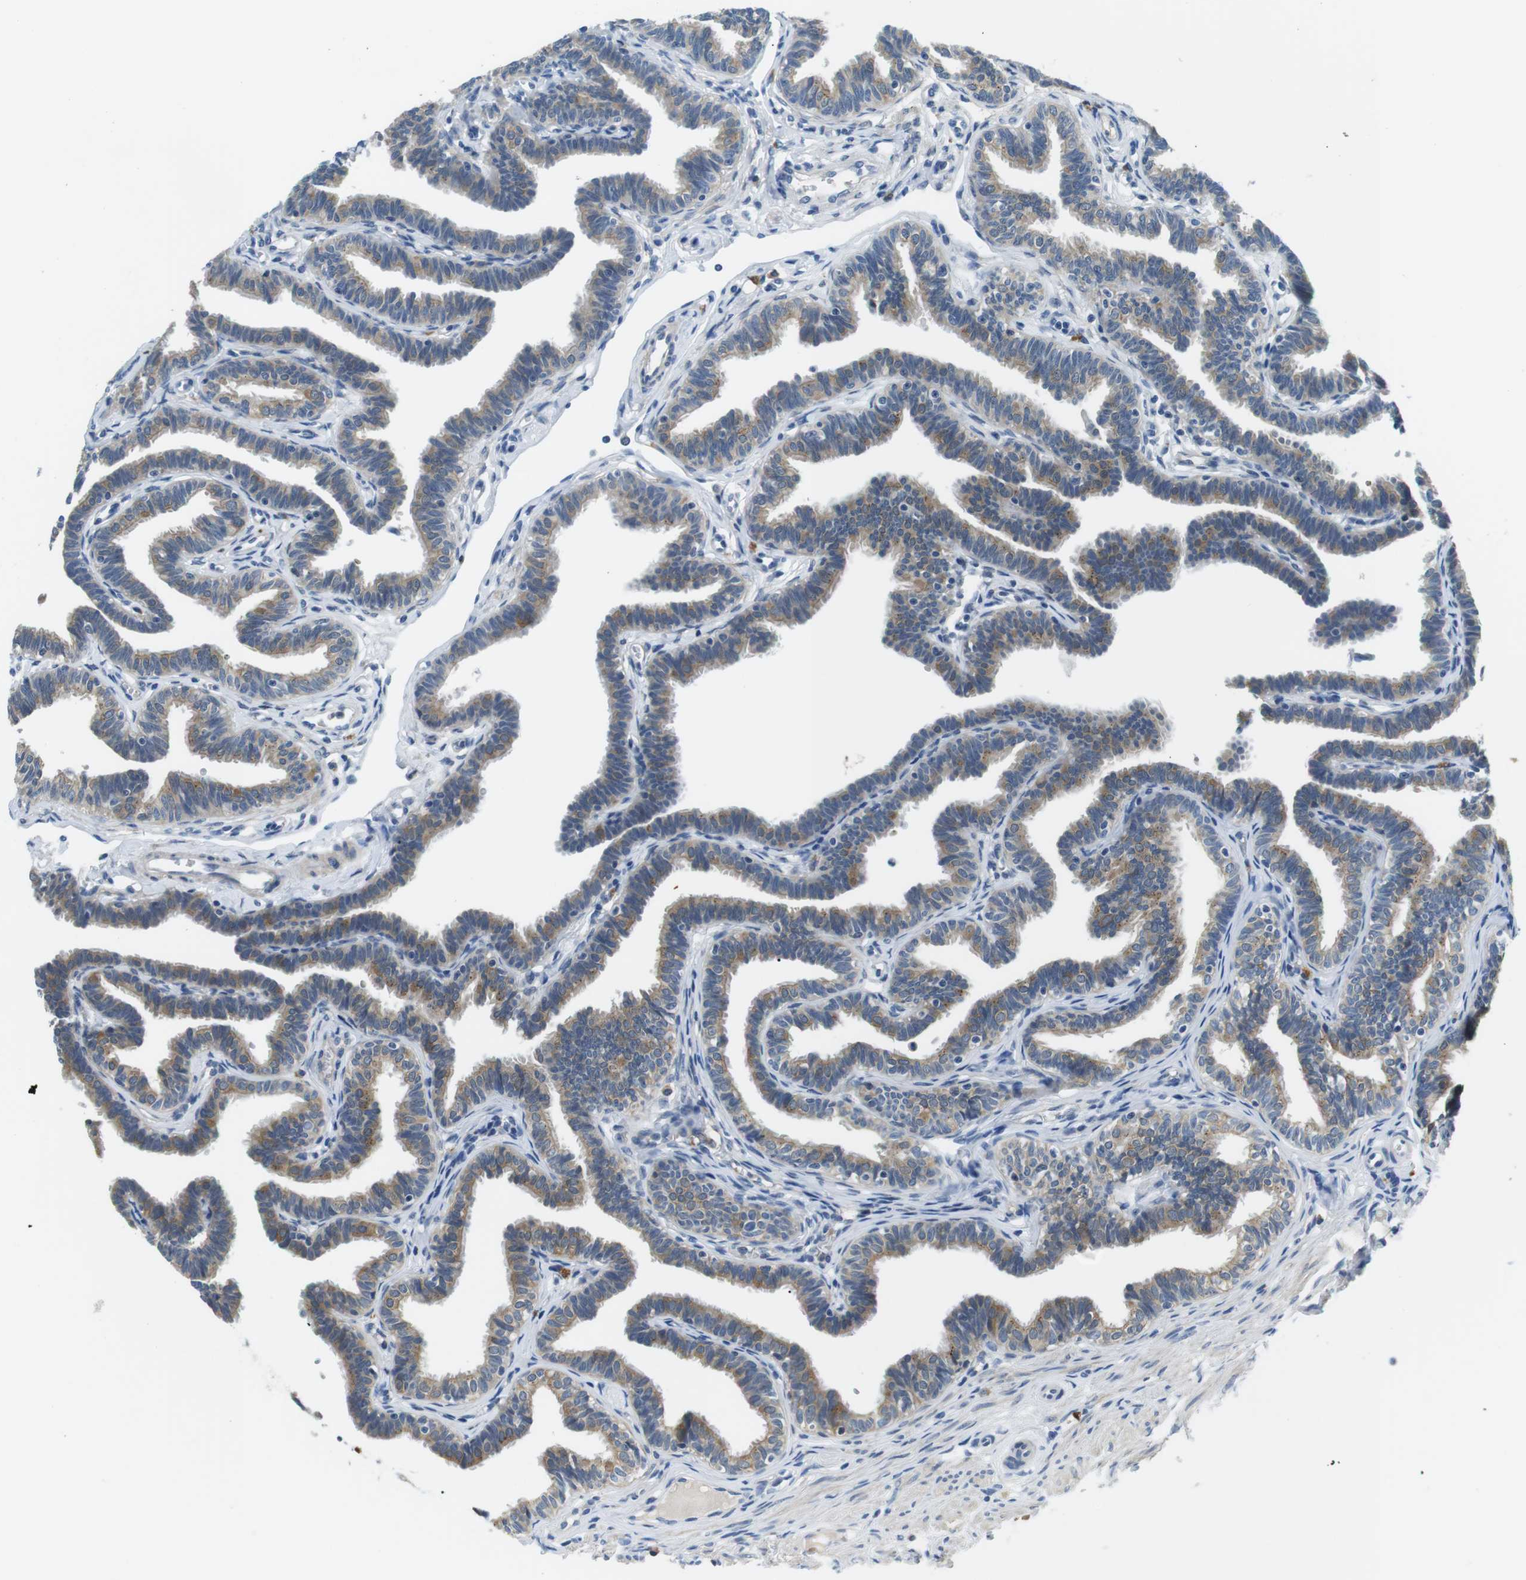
{"staining": {"intensity": "moderate", "quantity": ">75%", "location": "cytoplasmic/membranous"}, "tissue": "fallopian tube", "cell_type": "Glandular cells", "image_type": "normal", "snomed": [{"axis": "morphology", "description": "Normal tissue, NOS"}, {"axis": "topography", "description": "Fallopian tube"}, {"axis": "topography", "description": "Ovary"}], "caption": "Protein expression analysis of benign human fallopian tube reveals moderate cytoplasmic/membranous expression in approximately >75% of glandular cells. Nuclei are stained in blue.", "gene": "WSCD1", "patient": {"sex": "female", "age": 23}}